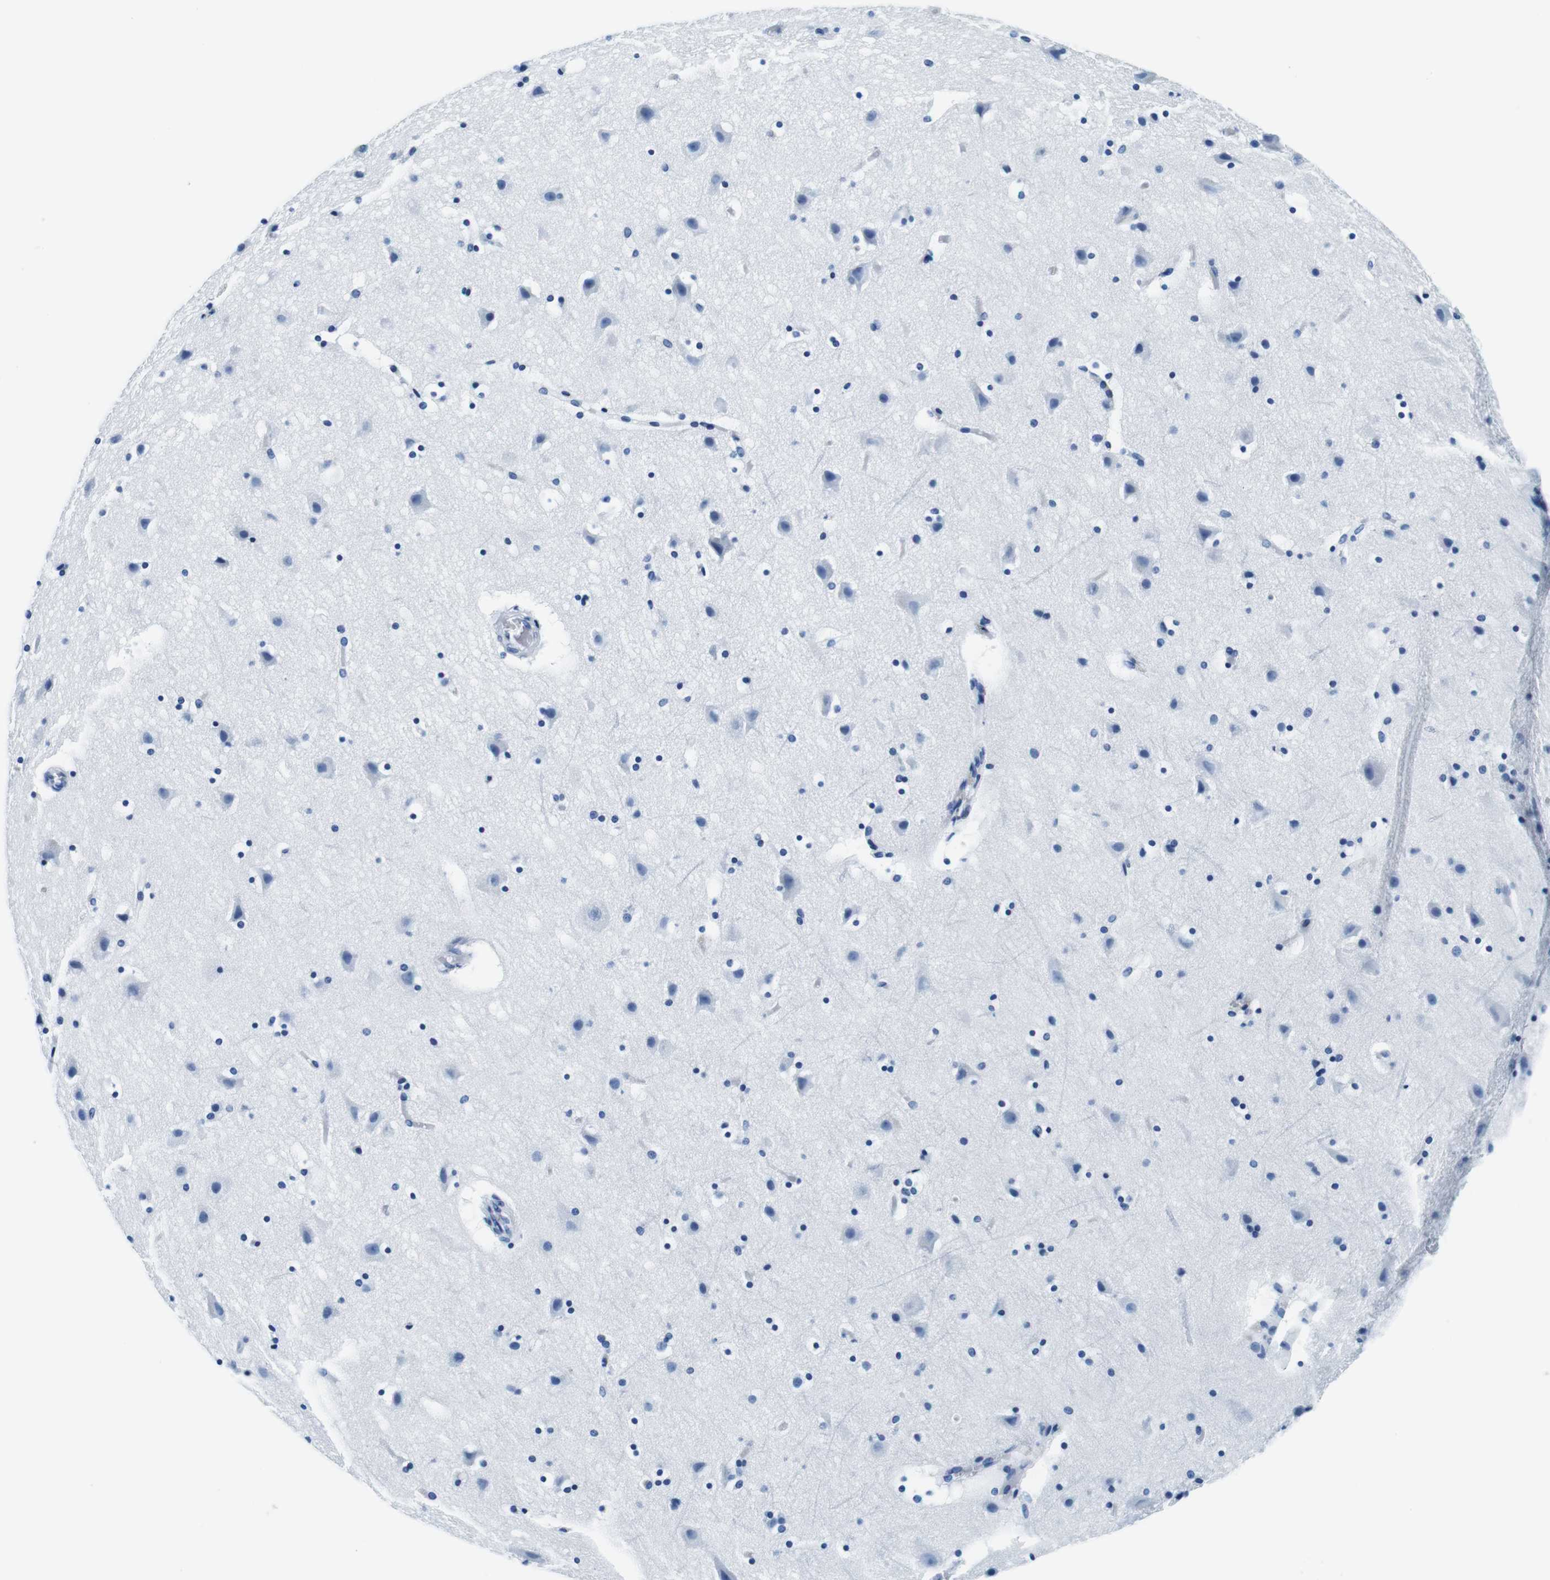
{"staining": {"intensity": "negative", "quantity": "none", "location": "none"}, "tissue": "cerebral cortex", "cell_type": "Endothelial cells", "image_type": "normal", "snomed": [{"axis": "morphology", "description": "Normal tissue, NOS"}, {"axis": "topography", "description": "Cerebral cortex"}], "caption": "IHC micrograph of normal cerebral cortex: cerebral cortex stained with DAB (3,3'-diaminobenzidine) demonstrates no significant protein positivity in endothelial cells. (DAB (3,3'-diaminobenzidine) IHC, high magnification).", "gene": "ELANE", "patient": {"sex": "male", "age": 45}}